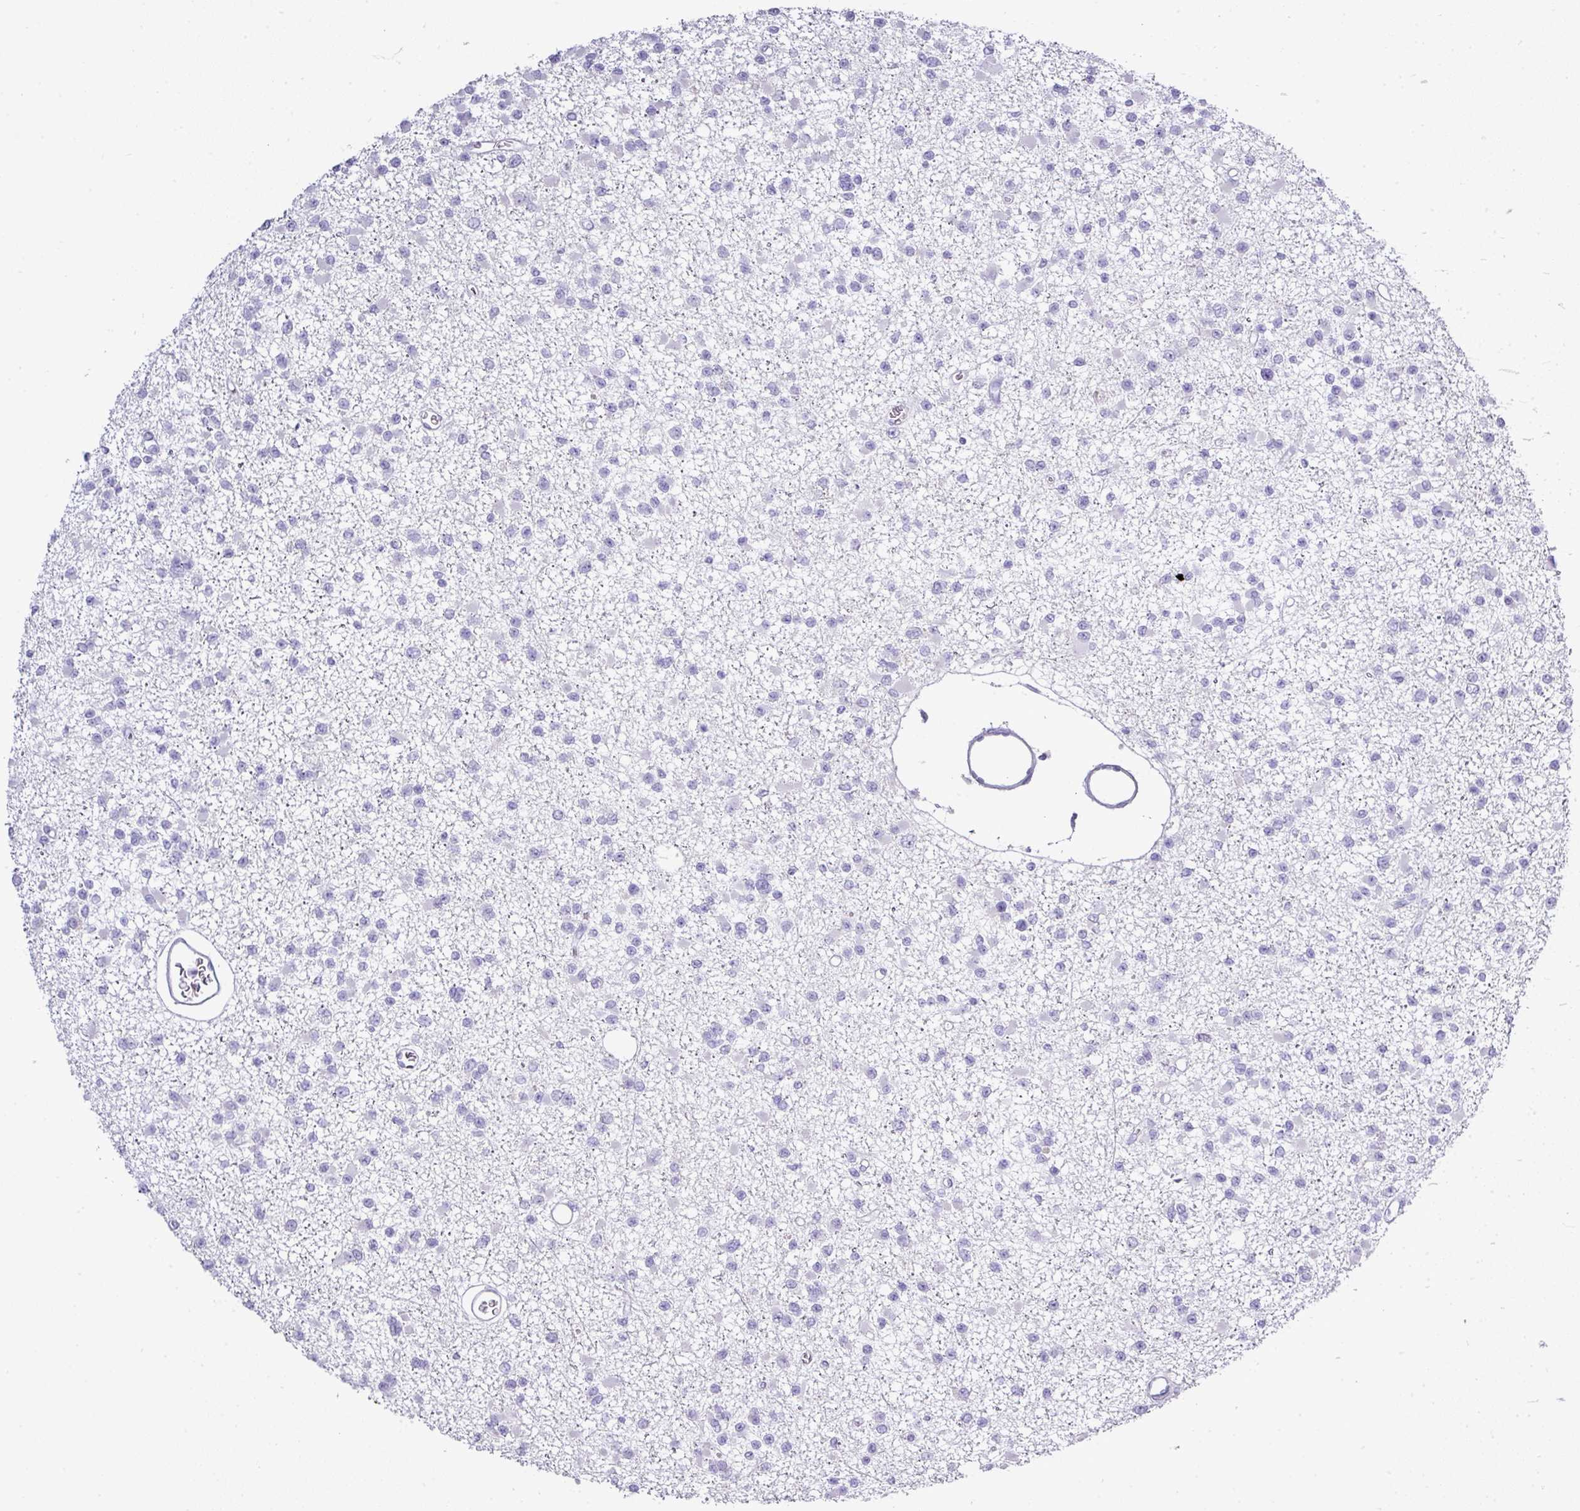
{"staining": {"intensity": "negative", "quantity": "none", "location": "none"}, "tissue": "glioma", "cell_type": "Tumor cells", "image_type": "cancer", "snomed": [{"axis": "morphology", "description": "Glioma, malignant, Low grade"}, {"axis": "topography", "description": "Brain"}], "caption": "This is an immunohistochemistry (IHC) histopathology image of malignant glioma (low-grade). There is no staining in tumor cells.", "gene": "BCL11A", "patient": {"sex": "female", "age": 22}}